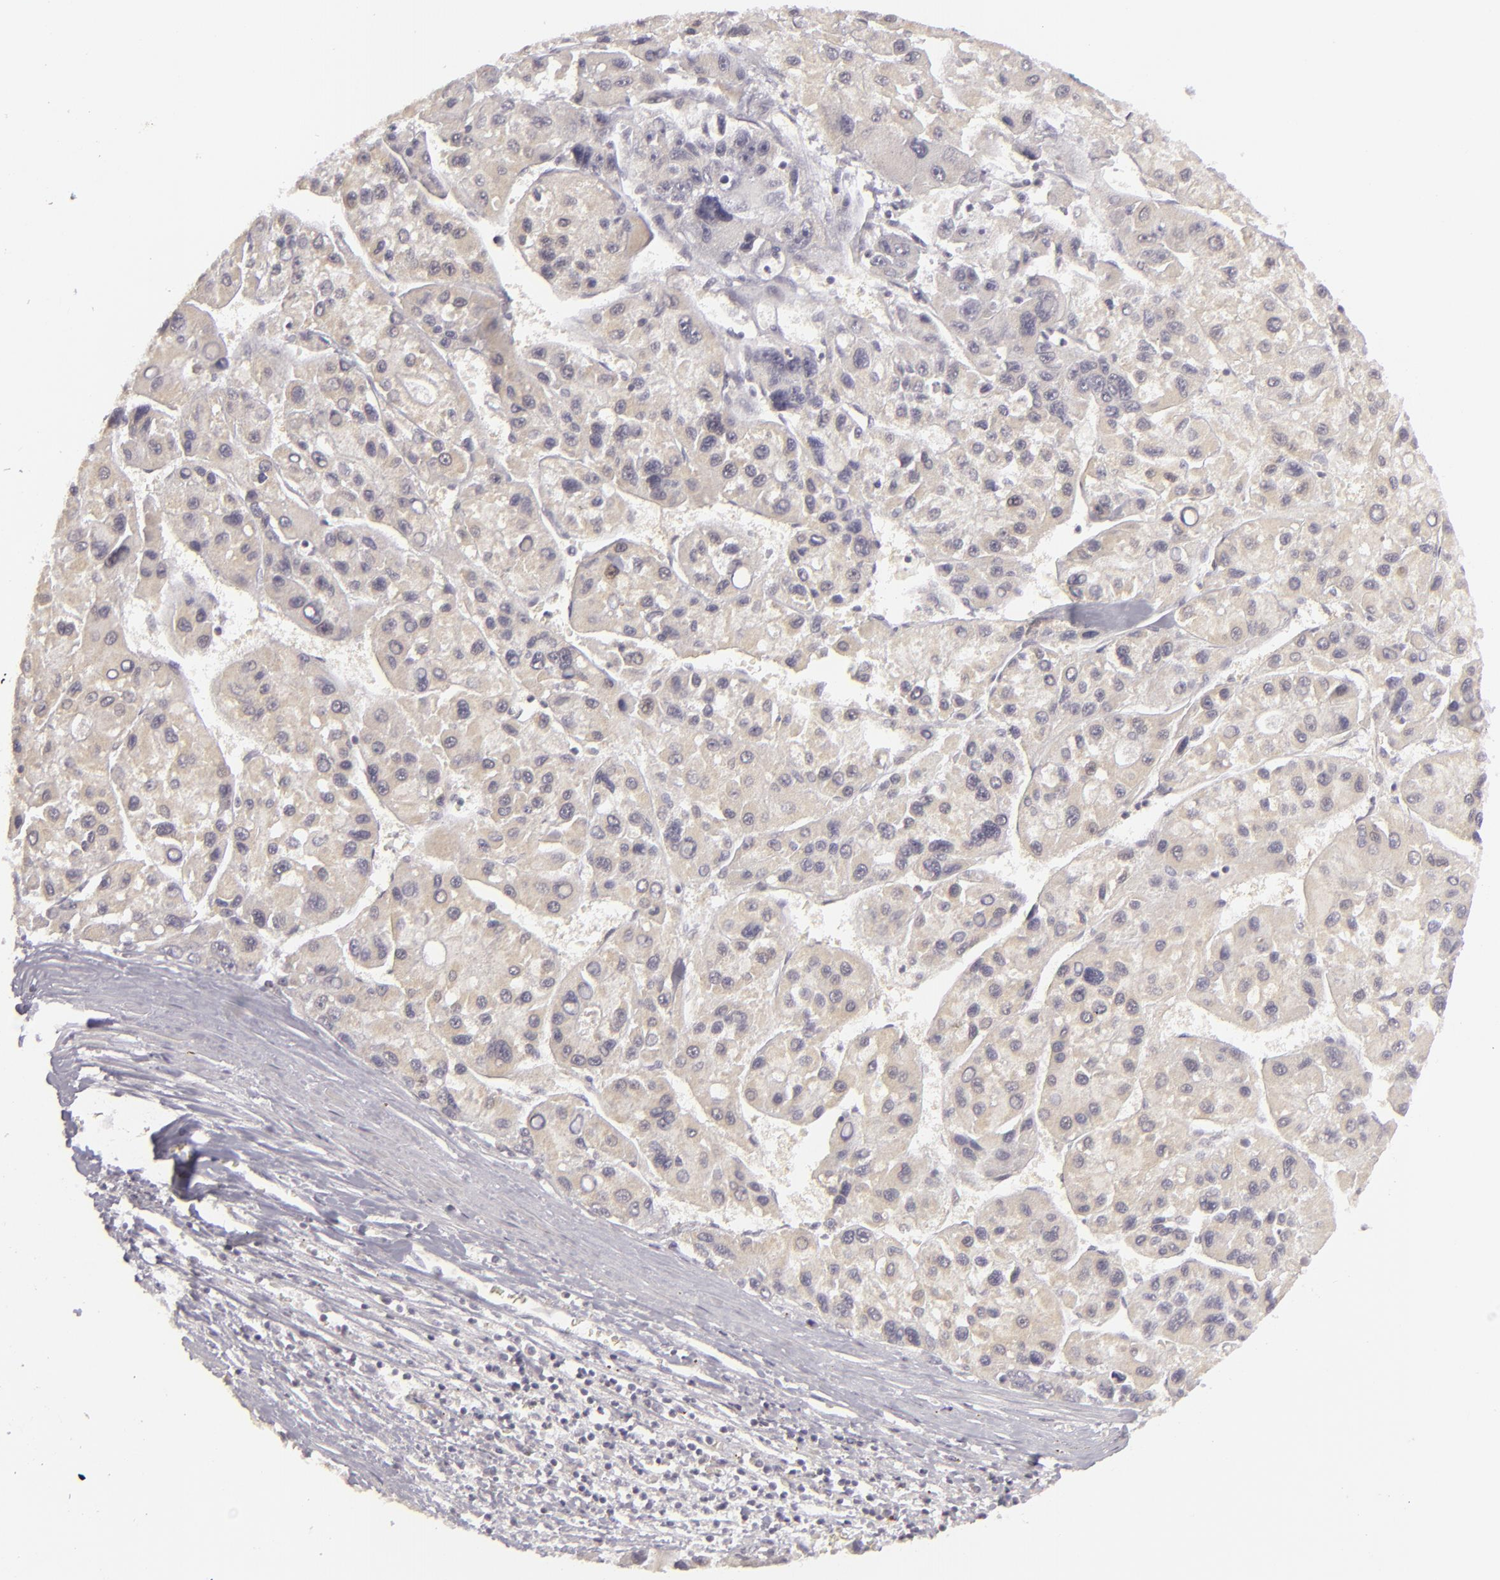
{"staining": {"intensity": "negative", "quantity": "none", "location": "none"}, "tissue": "liver cancer", "cell_type": "Tumor cells", "image_type": "cancer", "snomed": [{"axis": "morphology", "description": "Carcinoma, Hepatocellular, NOS"}, {"axis": "topography", "description": "Liver"}], "caption": "Protein analysis of liver cancer (hepatocellular carcinoma) displays no significant expression in tumor cells.", "gene": "SIX1", "patient": {"sex": "male", "age": 64}}